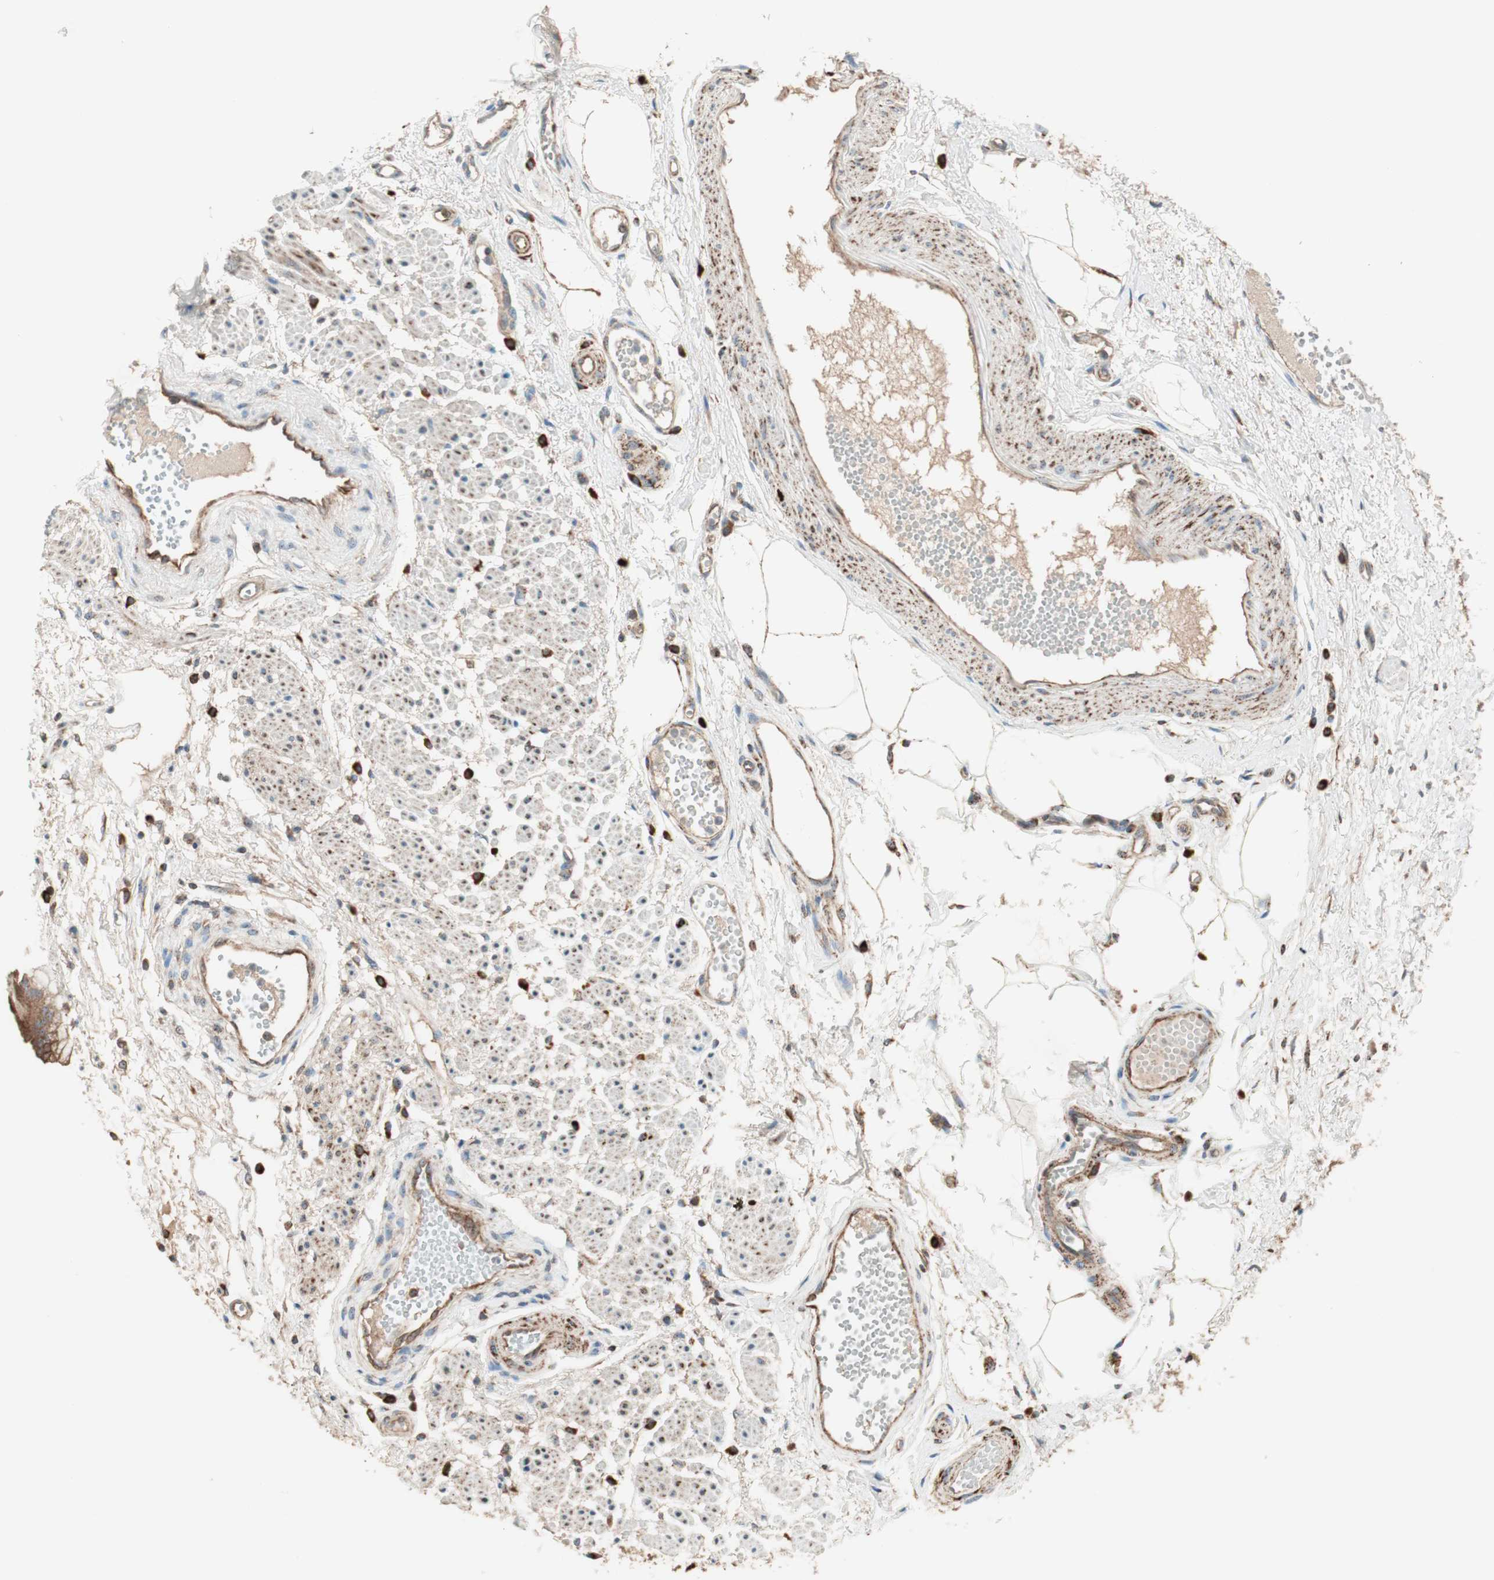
{"staining": {"intensity": "strong", "quantity": ">75%", "location": "cytoplasmic/membranous"}, "tissue": "stomach", "cell_type": "Glandular cells", "image_type": "normal", "snomed": [{"axis": "morphology", "description": "Normal tissue, NOS"}, {"axis": "topography", "description": "Stomach, upper"}], "caption": "Brown immunohistochemical staining in benign human stomach demonstrates strong cytoplasmic/membranous positivity in approximately >75% of glandular cells. (Stains: DAB (3,3'-diaminobenzidine) in brown, nuclei in blue, Microscopy: brightfield microscopy at high magnification).", "gene": "CC2D1A", "patient": {"sex": "male", "age": 72}}